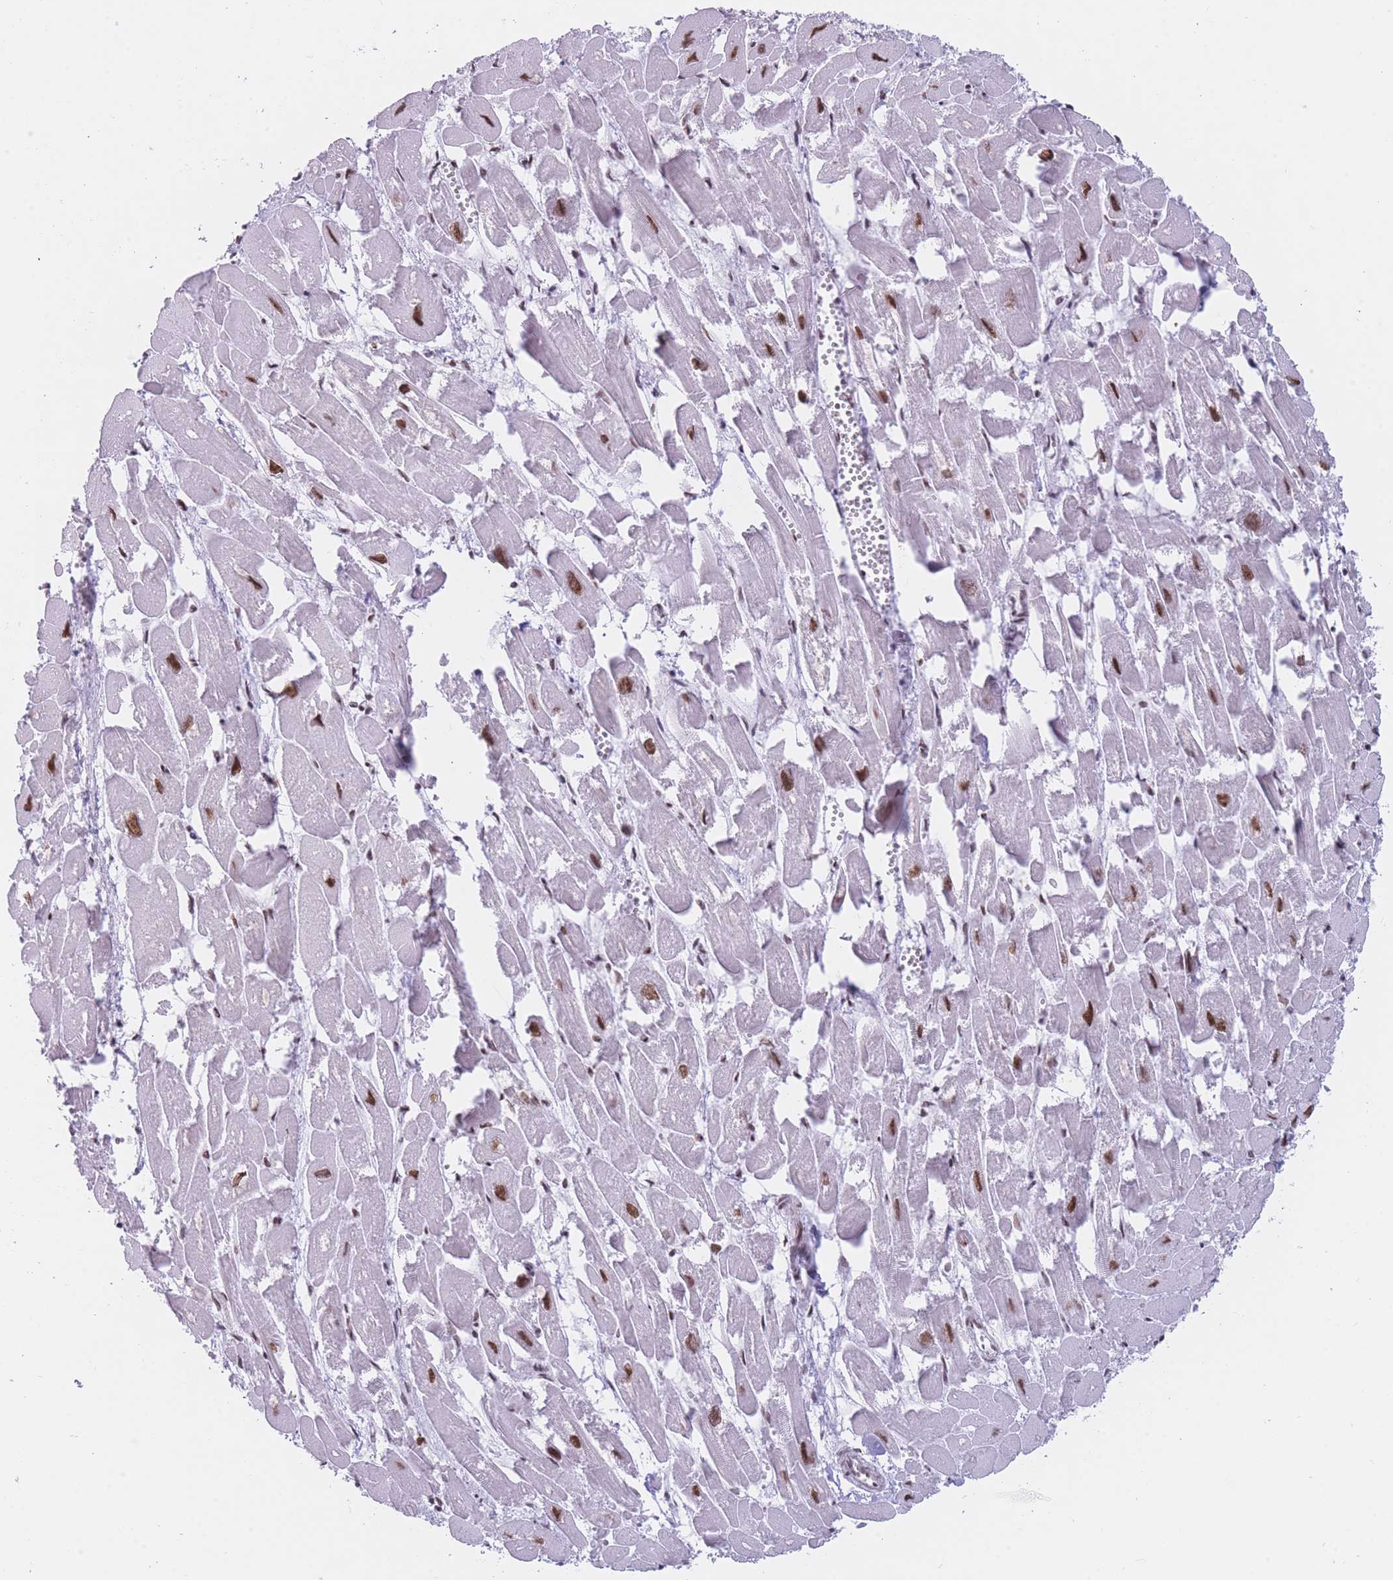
{"staining": {"intensity": "moderate", "quantity": ">75%", "location": "nuclear"}, "tissue": "heart muscle", "cell_type": "Cardiomyocytes", "image_type": "normal", "snomed": [{"axis": "morphology", "description": "Normal tissue, NOS"}, {"axis": "topography", "description": "Heart"}], "caption": "A micrograph of human heart muscle stained for a protein reveals moderate nuclear brown staining in cardiomyocytes. (DAB IHC, brown staining for protein, blue staining for nuclei).", "gene": "HNRNPUL1", "patient": {"sex": "male", "age": 54}}